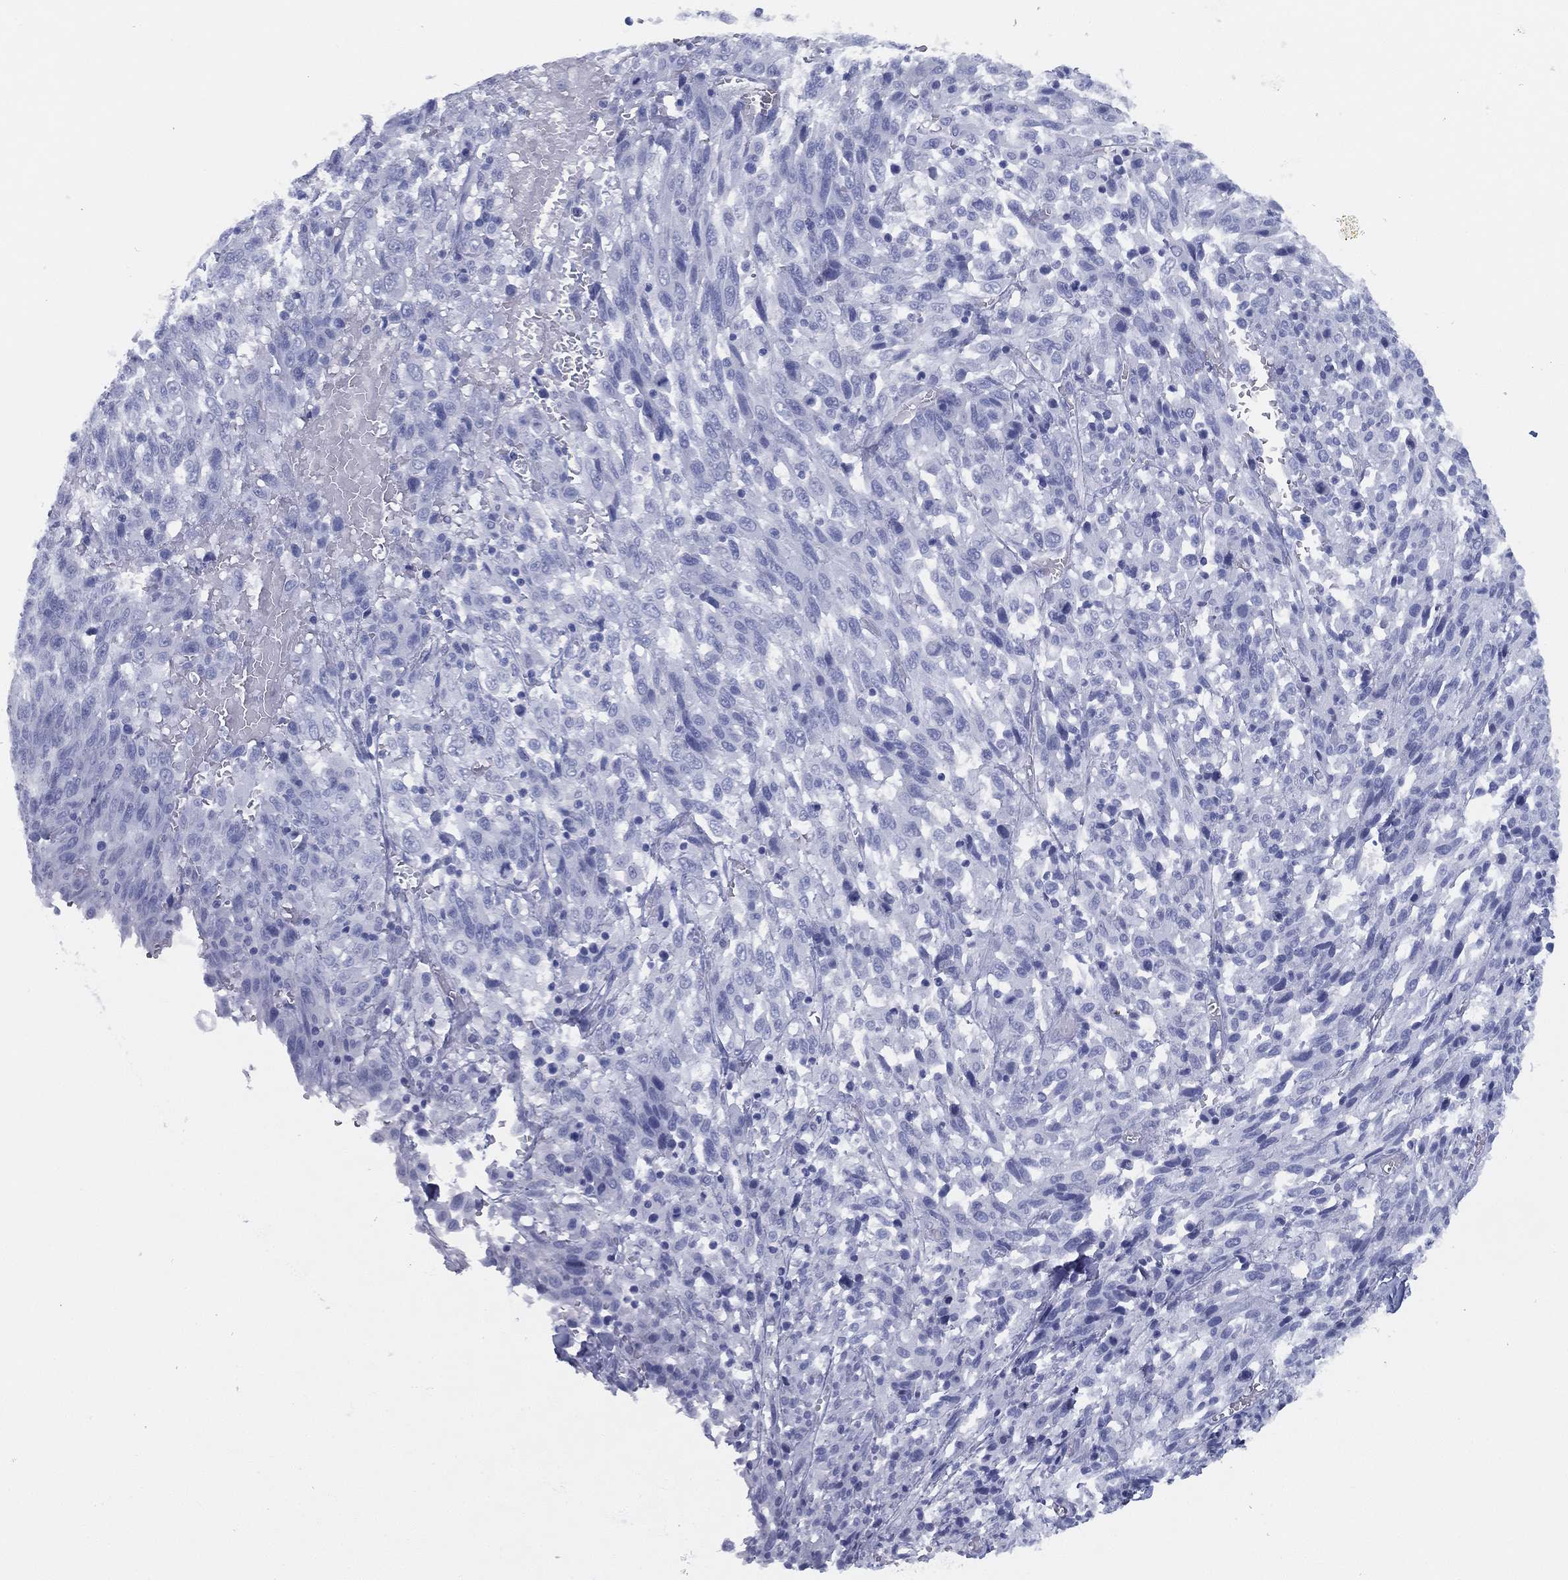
{"staining": {"intensity": "negative", "quantity": "none", "location": "none"}, "tissue": "melanoma", "cell_type": "Tumor cells", "image_type": "cancer", "snomed": [{"axis": "morphology", "description": "Malignant melanoma, NOS"}, {"axis": "topography", "description": "Skin"}], "caption": "Tumor cells show no significant protein positivity in malignant melanoma.", "gene": "TMEM252", "patient": {"sex": "female", "age": 91}}